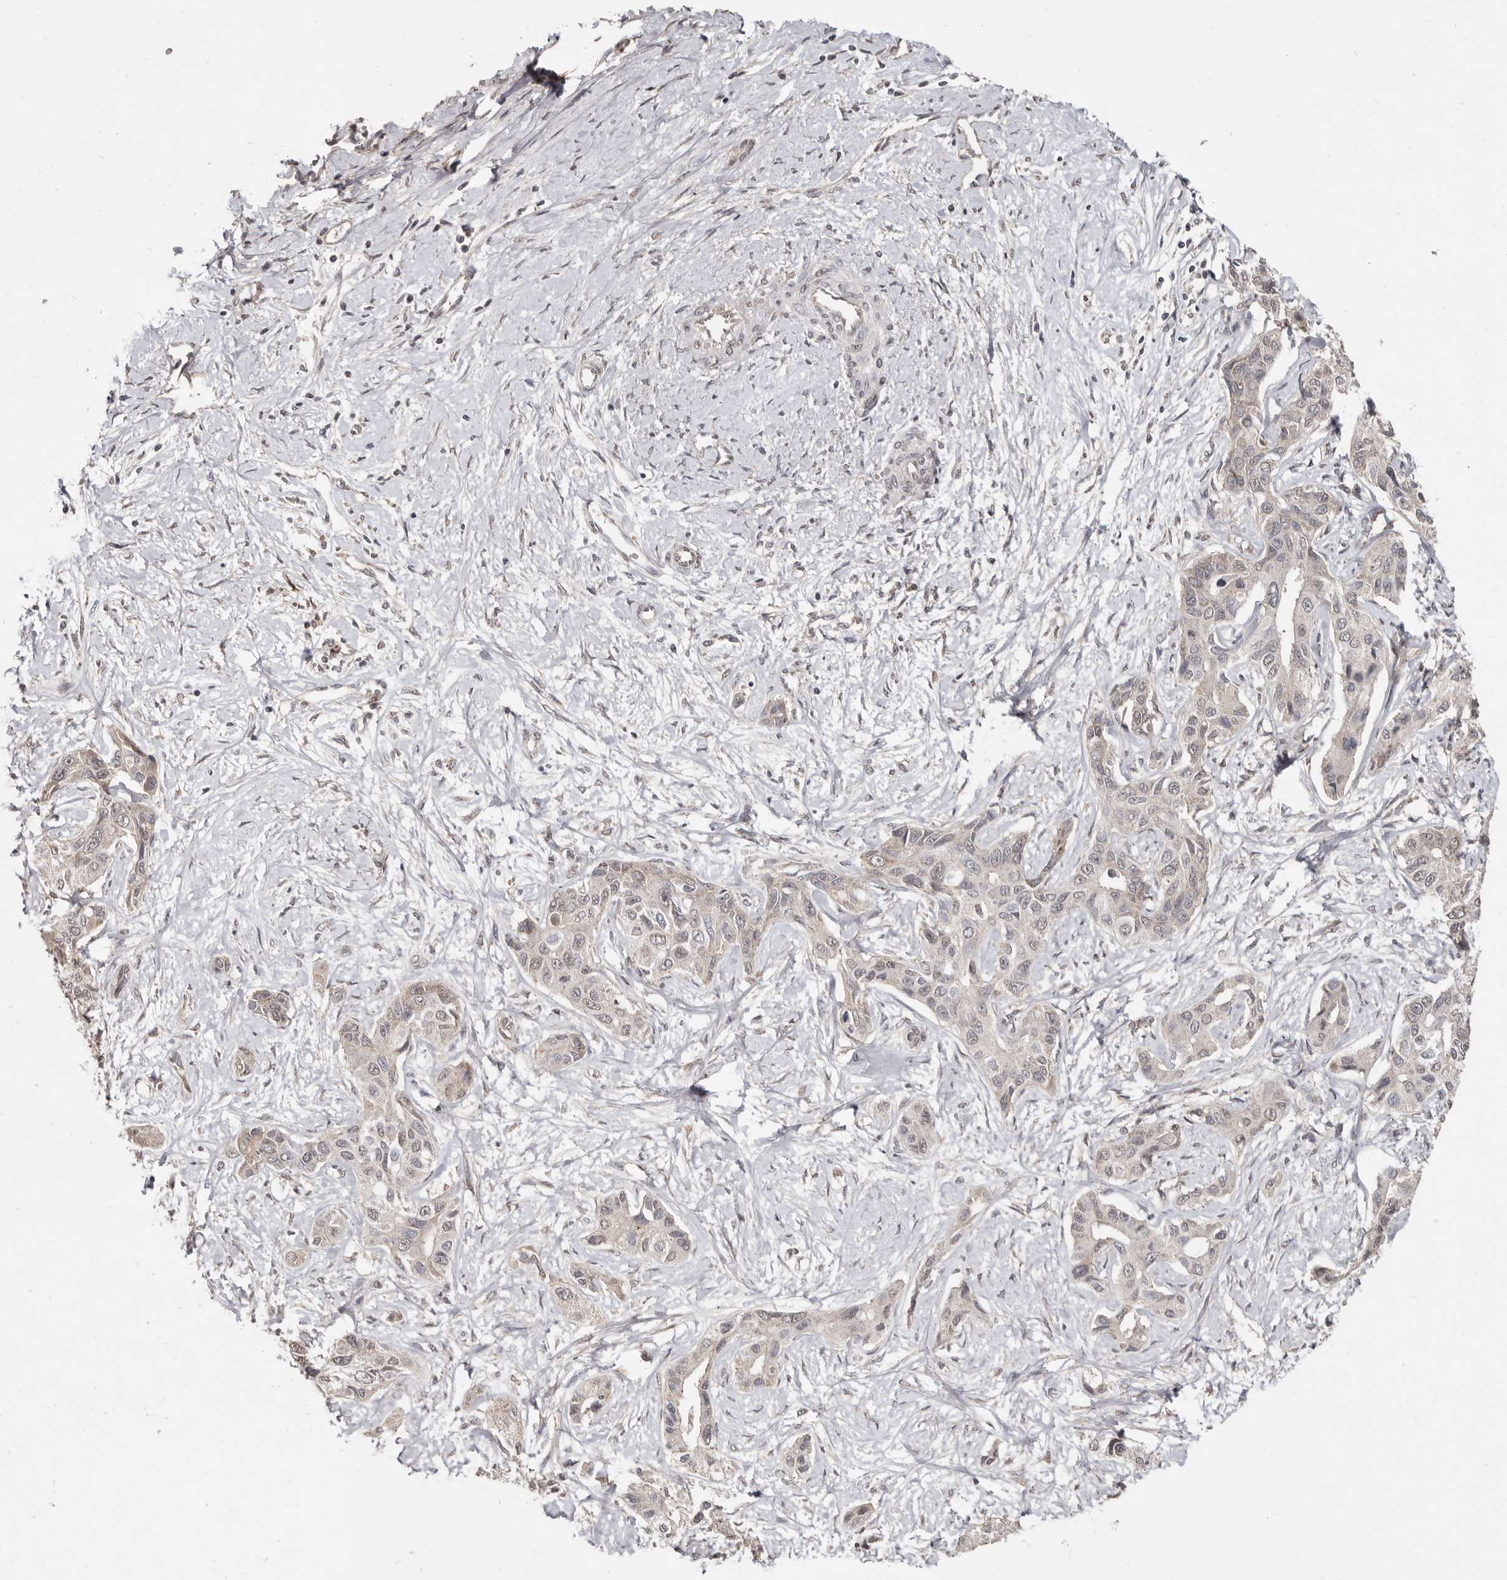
{"staining": {"intensity": "weak", "quantity": ">75%", "location": "cytoplasmic/membranous,nuclear"}, "tissue": "liver cancer", "cell_type": "Tumor cells", "image_type": "cancer", "snomed": [{"axis": "morphology", "description": "Cholangiocarcinoma"}, {"axis": "topography", "description": "Liver"}], "caption": "A micrograph showing weak cytoplasmic/membranous and nuclear staining in approximately >75% of tumor cells in liver cancer (cholangiocarcinoma), as visualized by brown immunohistochemical staining.", "gene": "LINGO2", "patient": {"sex": "male", "age": 59}}